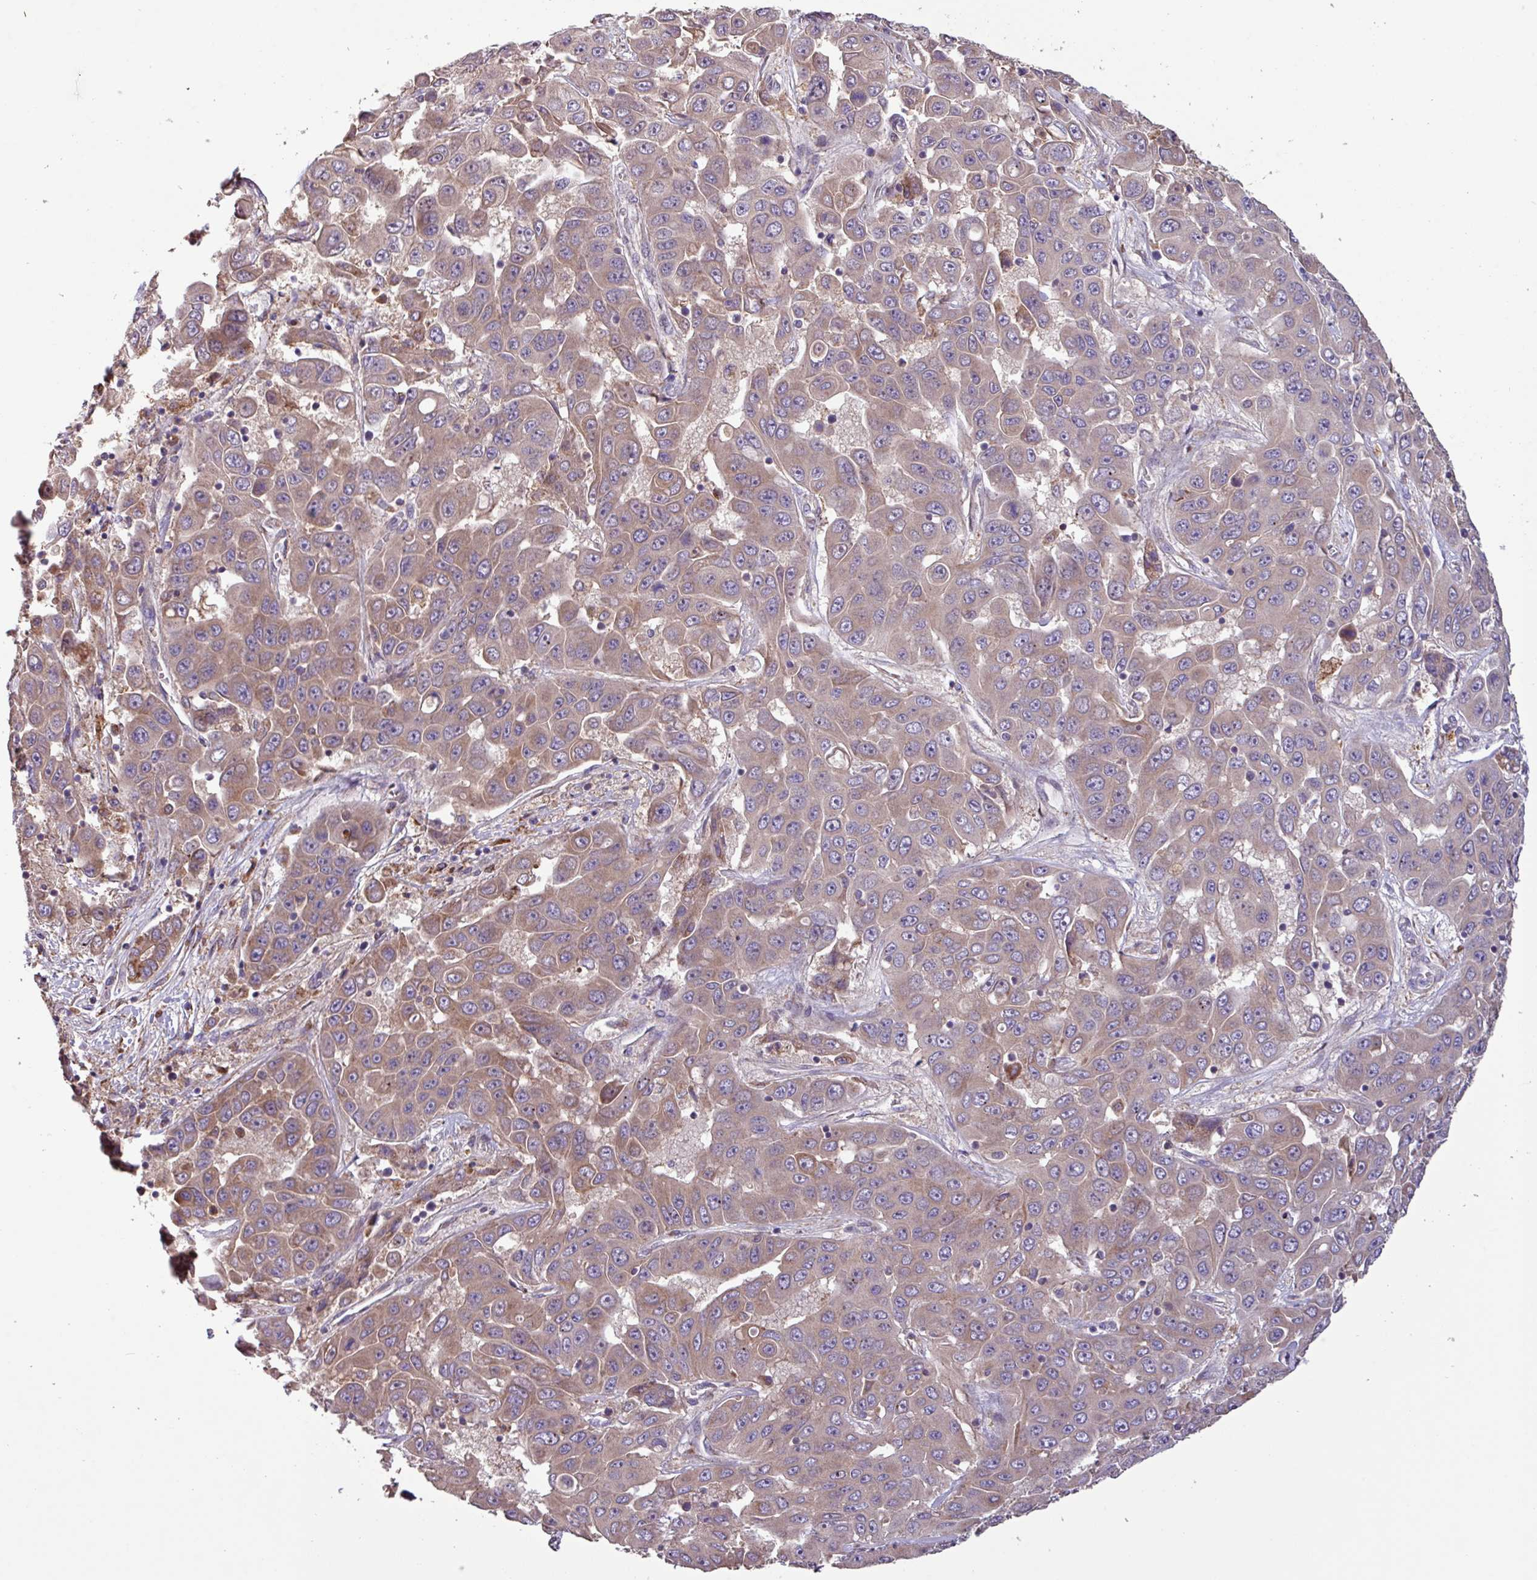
{"staining": {"intensity": "moderate", "quantity": ">75%", "location": "cytoplasmic/membranous"}, "tissue": "liver cancer", "cell_type": "Tumor cells", "image_type": "cancer", "snomed": [{"axis": "morphology", "description": "Cholangiocarcinoma"}, {"axis": "topography", "description": "Liver"}], "caption": "Protein staining by IHC reveals moderate cytoplasmic/membranous positivity in about >75% of tumor cells in liver cancer.", "gene": "PTPRQ", "patient": {"sex": "female", "age": 52}}